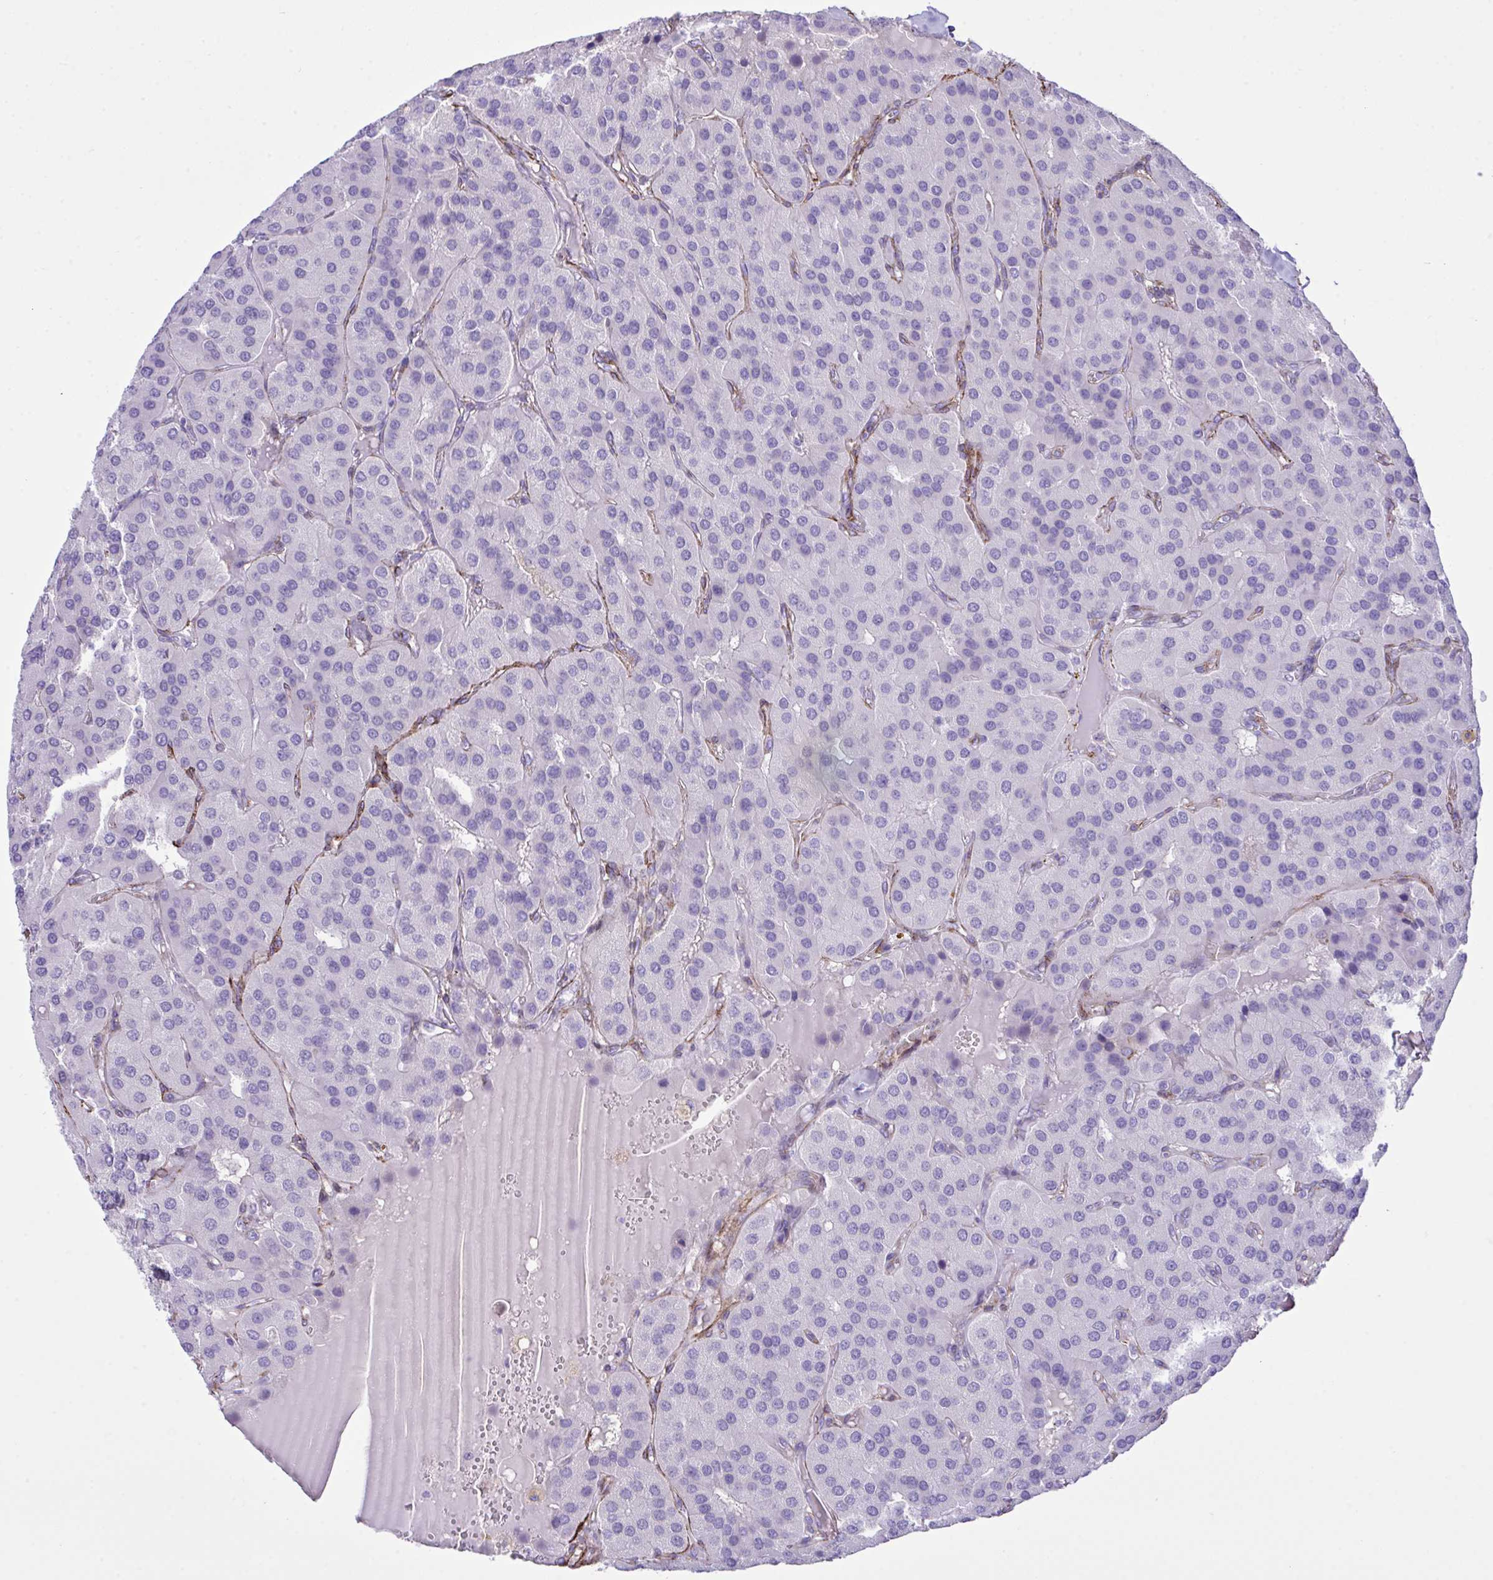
{"staining": {"intensity": "negative", "quantity": "none", "location": "none"}, "tissue": "parathyroid gland", "cell_type": "Glandular cells", "image_type": "normal", "snomed": [{"axis": "morphology", "description": "Normal tissue, NOS"}, {"axis": "morphology", "description": "Adenoma, NOS"}, {"axis": "topography", "description": "Parathyroid gland"}], "caption": "DAB immunohistochemical staining of benign parathyroid gland reveals no significant staining in glandular cells.", "gene": "SYNPO2L", "patient": {"sex": "female", "age": 86}}